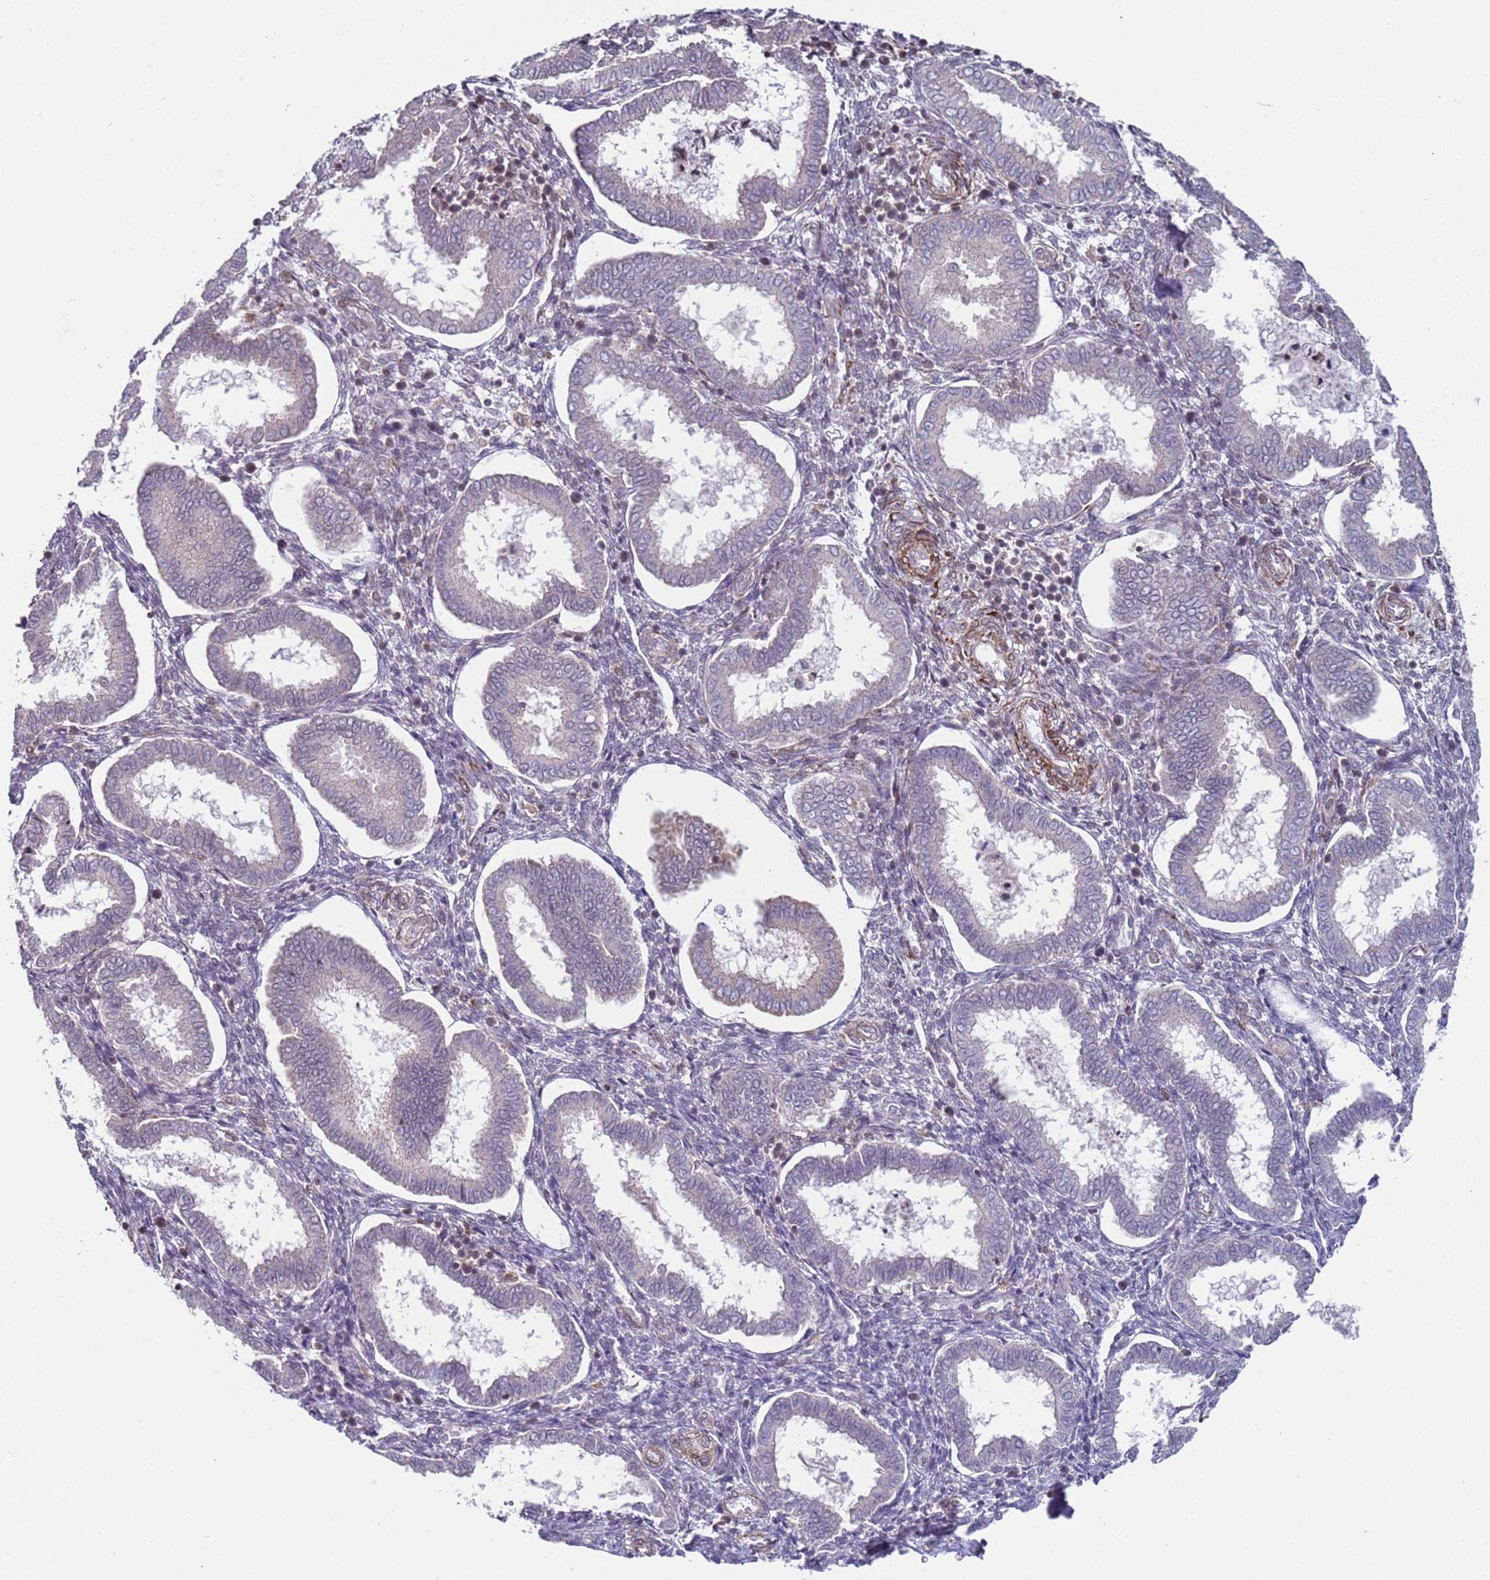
{"staining": {"intensity": "negative", "quantity": "none", "location": "none"}, "tissue": "endometrium", "cell_type": "Cells in endometrial stroma", "image_type": "normal", "snomed": [{"axis": "morphology", "description": "Normal tissue, NOS"}, {"axis": "topography", "description": "Endometrium"}], "caption": "Immunohistochemistry image of normal endometrium: endometrium stained with DAB demonstrates no significant protein staining in cells in endometrial stroma. (DAB (3,3'-diaminobenzidine) immunohistochemistry, high magnification).", "gene": "SNAPC4", "patient": {"sex": "female", "age": 24}}